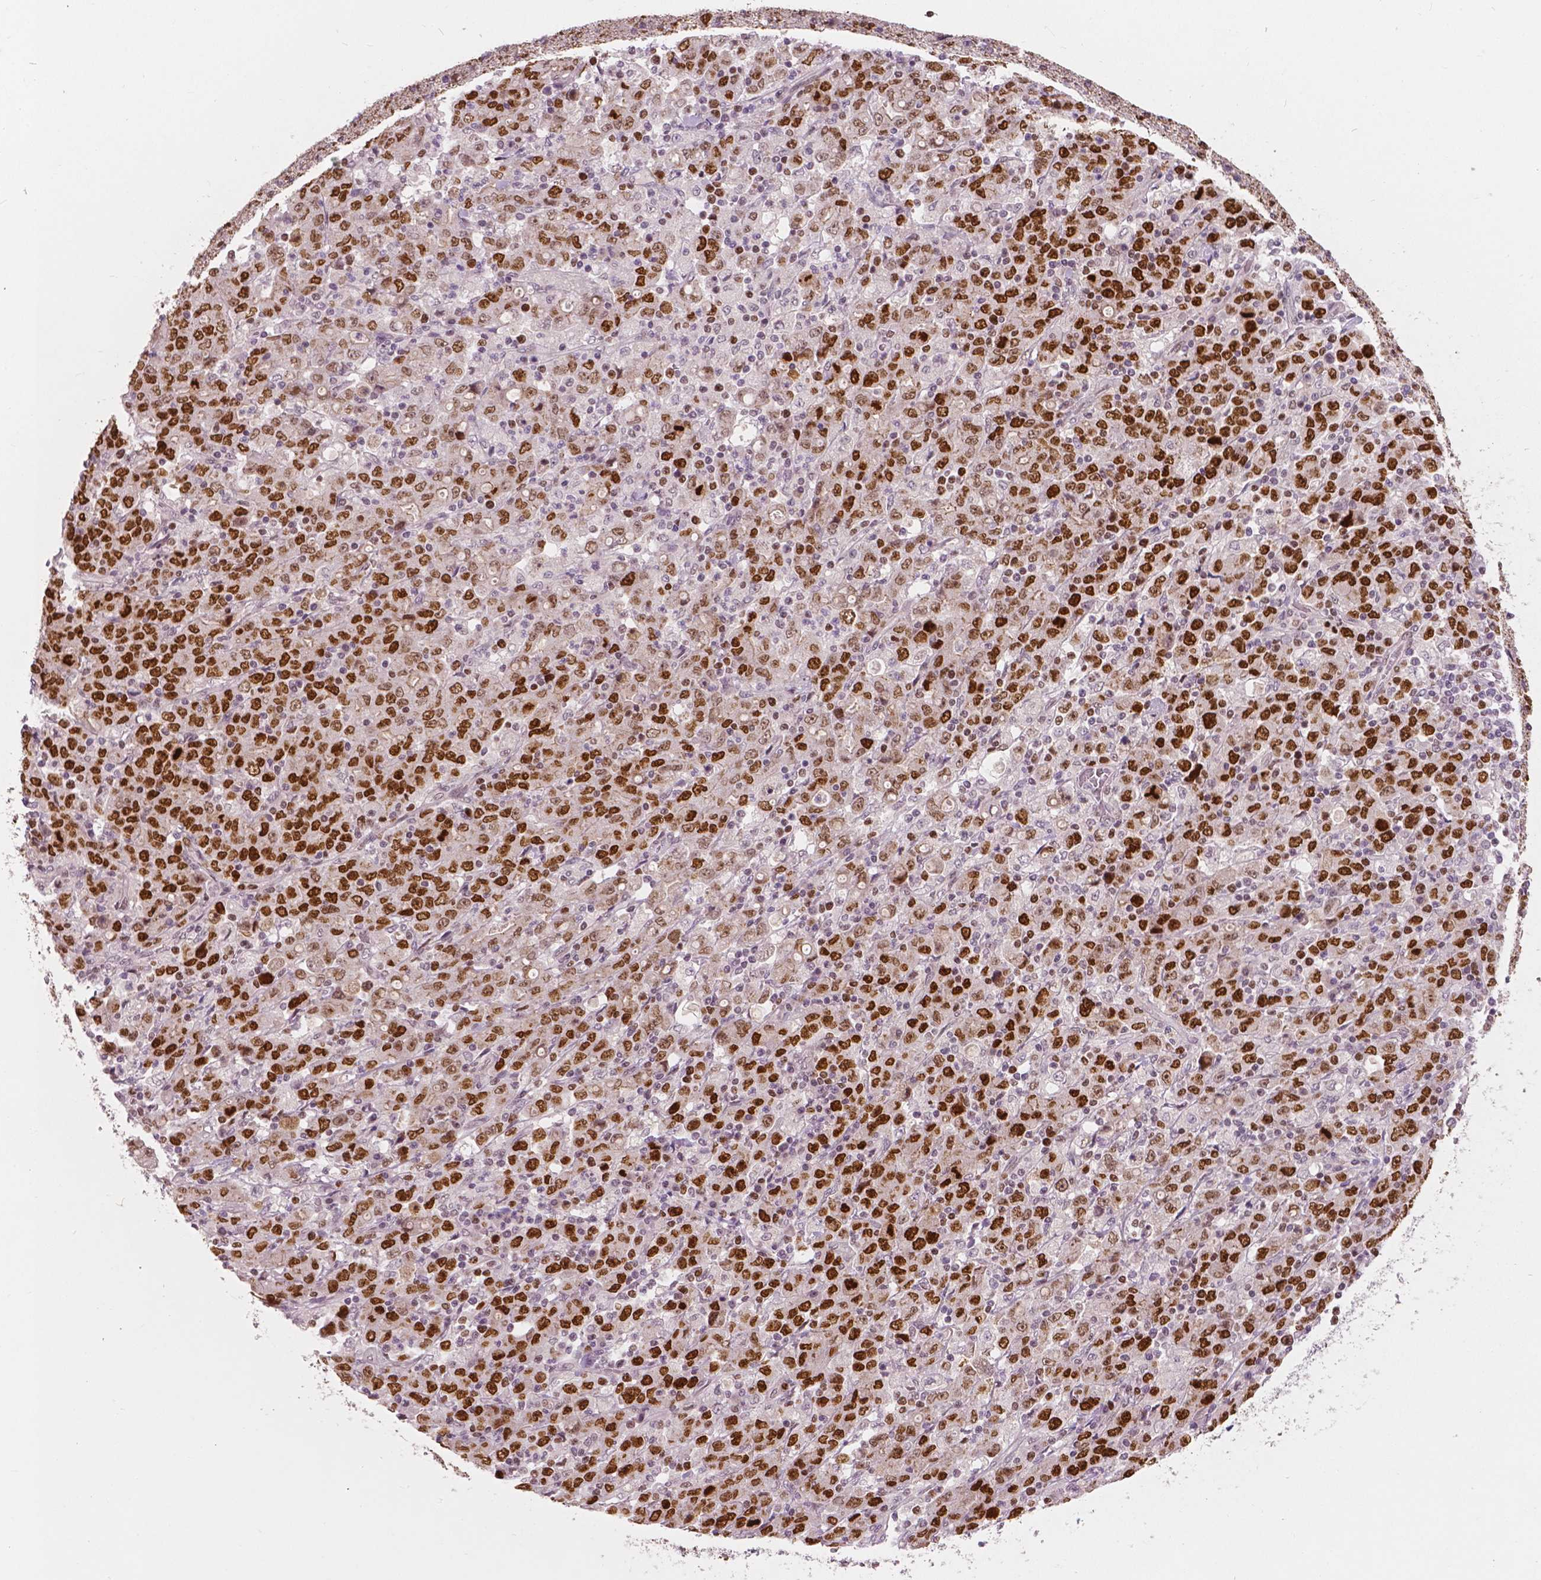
{"staining": {"intensity": "strong", "quantity": ">75%", "location": "nuclear"}, "tissue": "stomach cancer", "cell_type": "Tumor cells", "image_type": "cancer", "snomed": [{"axis": "morphology", "description": "Adenocarcinoma, NOS"}, {"axis": "topography", "description": "Stomach, upper"}], "caption": "Strong nuclear protein positivity is identified in approximately >75% of tumor cells in stomach adenocarcinoma. (DAB (3,3'-diaminobenzidine) = brown stain, brightfield microscopy at high magnification).", "gene": "NSD2", "patient": {"sex": "male", "age": 69}}